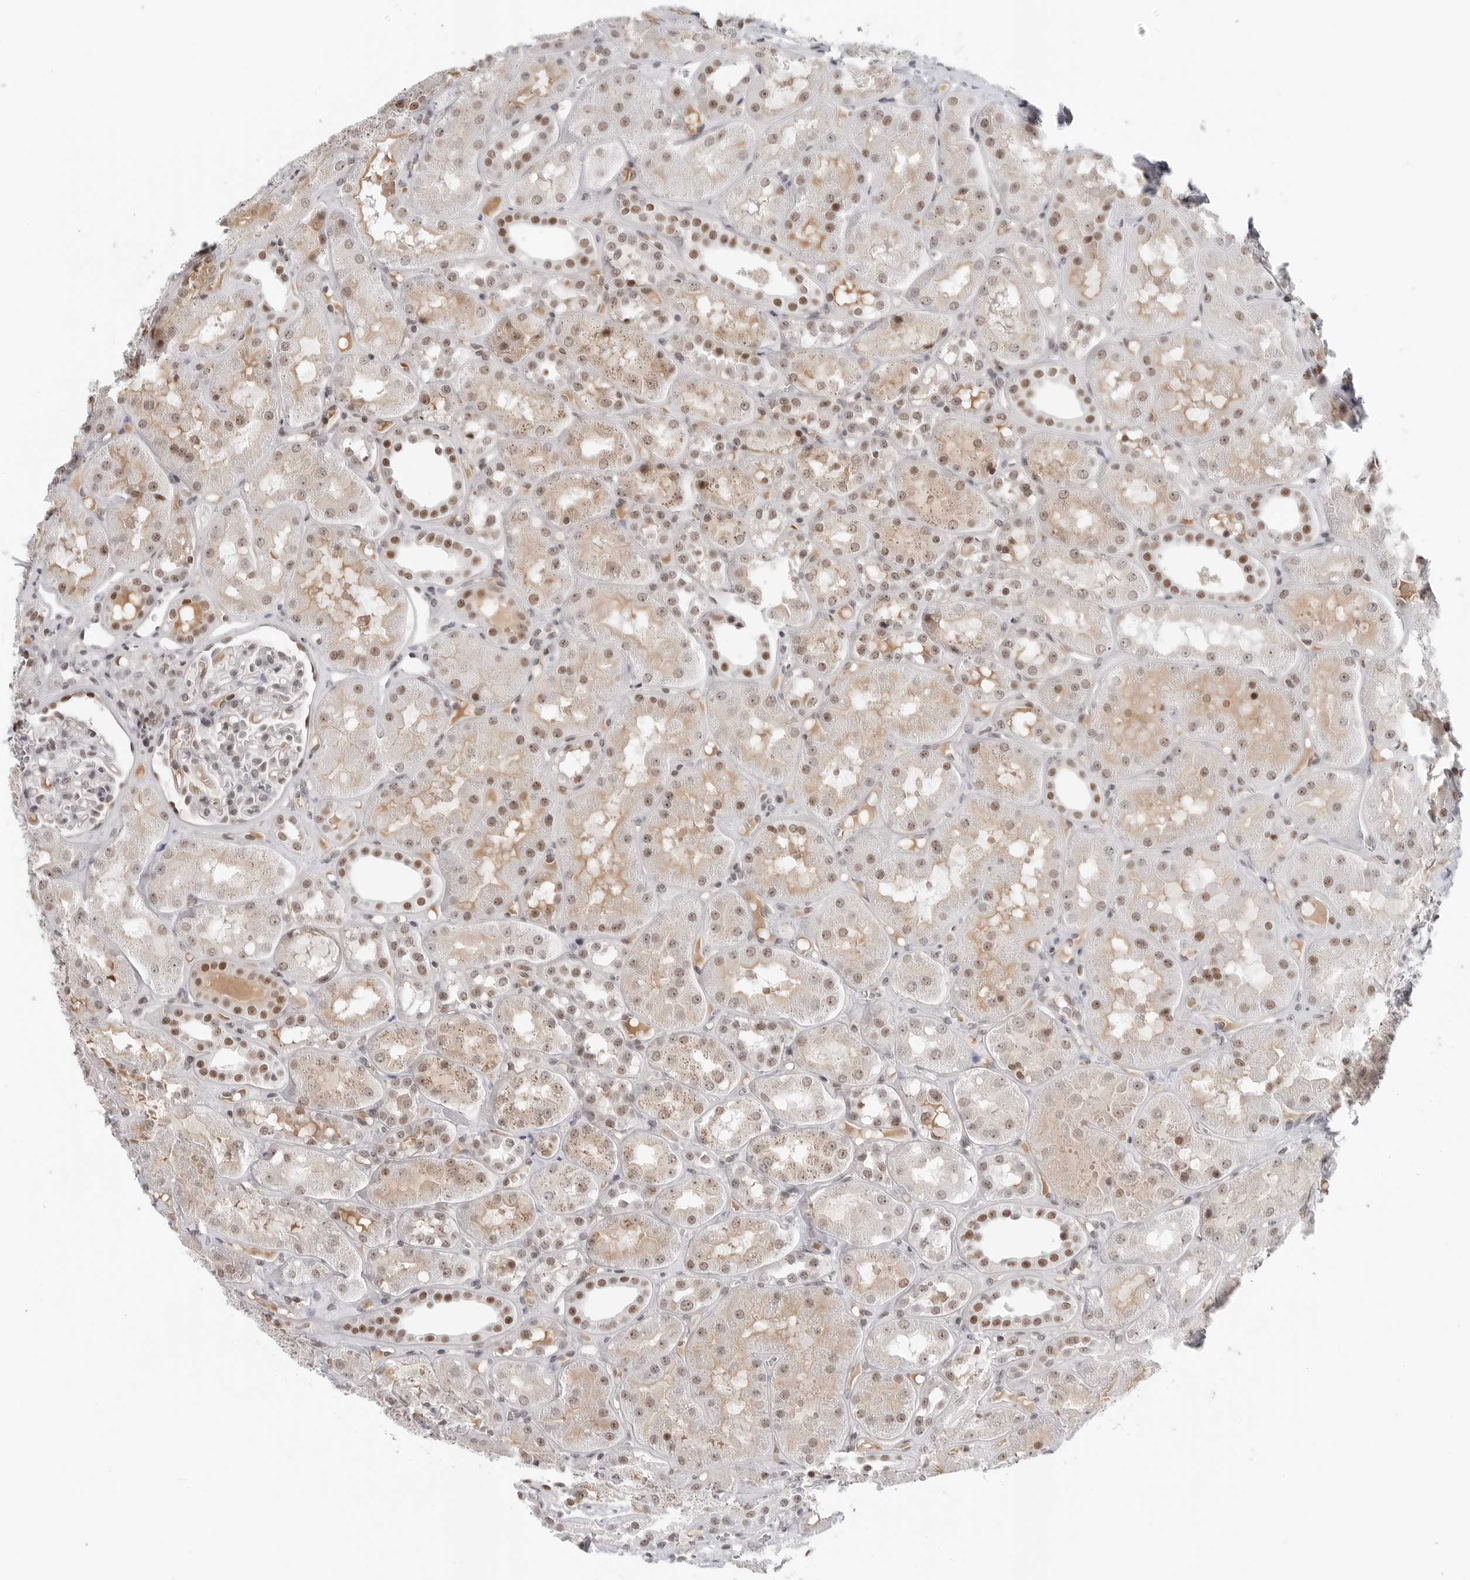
{"staining": {"intensity": "negative", "quantity": "none", "location": "none"}, "tissue": "kidney", "cell_type": "Cells in glomeruli", "image_type": "normal", "snomed": [{"axis": "morphology", "description": "Normal tissue, NOS"}, {"axis": "topography", "description": "Kidney"}], "caption": "Protein analysis of benign kidney displays no significant positivity in cells in glomeruli. (DAB (3,3'-diaminobenzidine) immunohistochemistry with hematoxylin counter stain).", "gene": "WRAP53", "patient": {"sex": "male", "age": 16}}